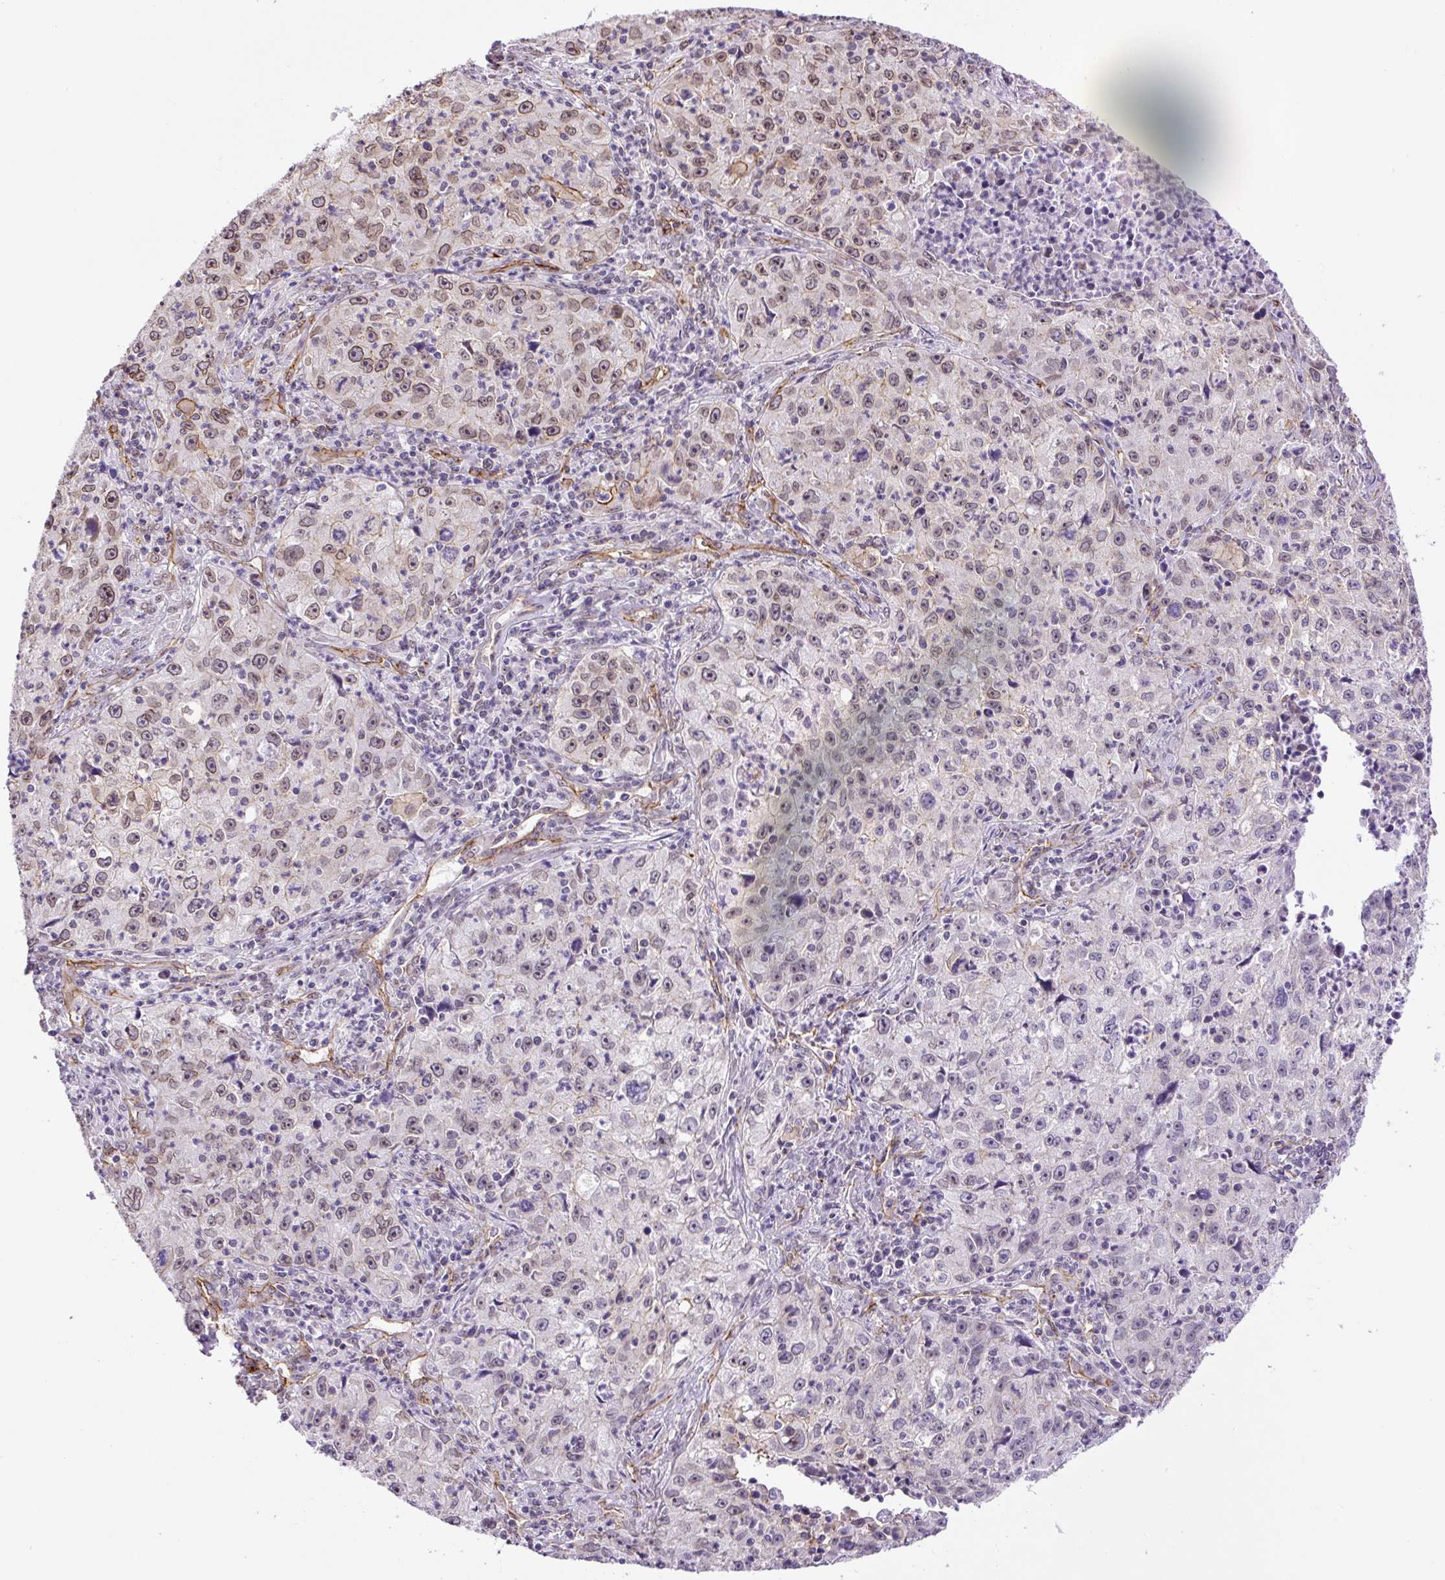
{"staining": {"intensity": "moderate", "quantity": "25%-75%", "location": "cytoplasmic/membranous,nuclear"}, "tissue": "lung cancer", "cell_type": "Tumor cells", "image_type": "cancer", "snomed": [{"axis": "morphology", "description": "Squamous cell carcinoma, NOS"}, {"axis": "topography", "description": "Lung"}], "caption": "A medium amount of moderate cytoplasmic/membranous and nuclear positivity is seen in about 25%-75% of tumor cells in lung squamous cell carcinoma tissue. (IHC, brightfield microscopy, high magnification).", "gene": "MYO5C", "patient": {"sex": "male", "age": 71}}